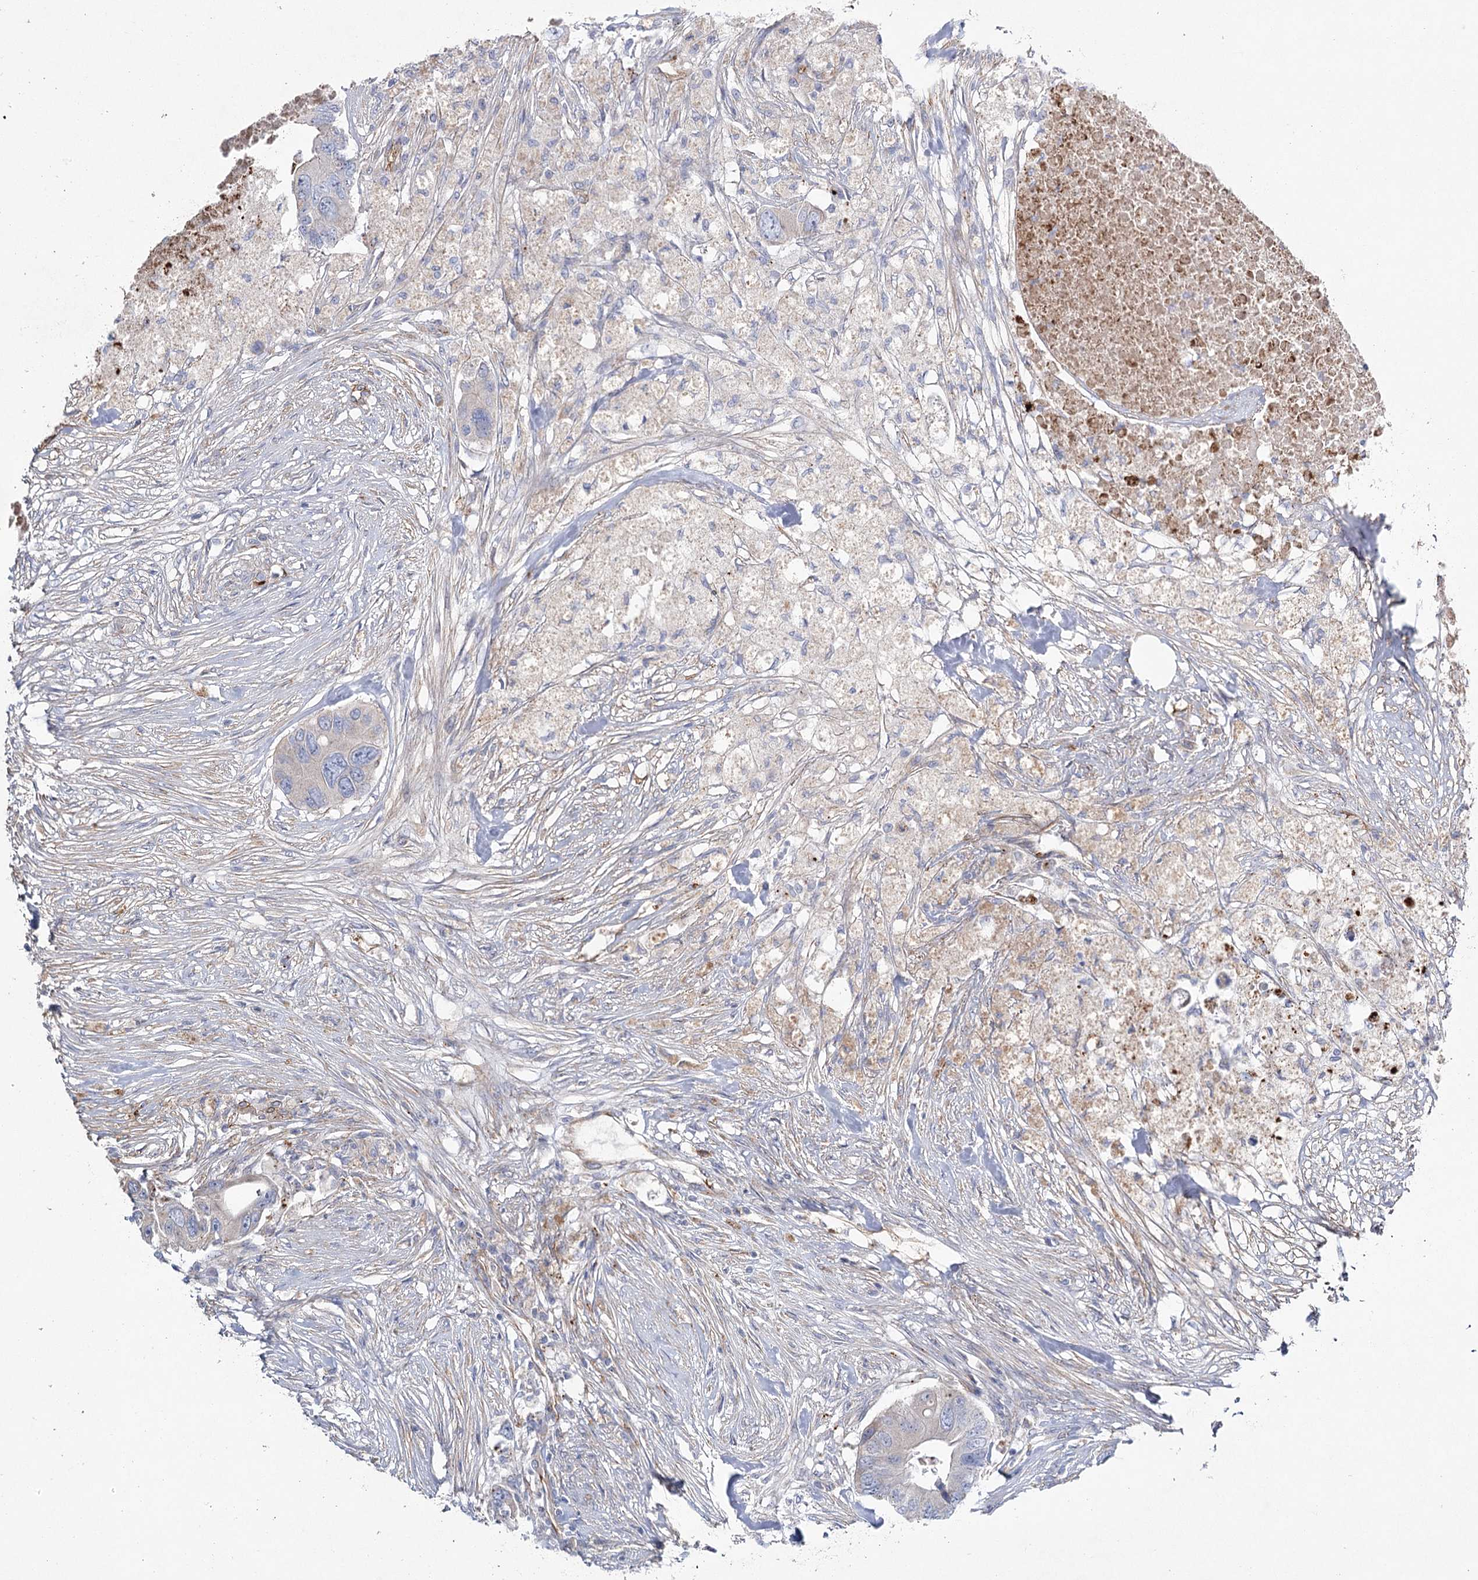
{"staining": {"intensity": "negative", "quantity": "none", "location": "none"}, "tissue": "colorectal cancer", "cell_type": "Tumor cells", "image_type": "cancer", "snomed": [{"axis": "morphology", "description": "Adenocarcinoma, NOS"}, {"axis": "topography", "description": "Colon"}], "caption": "Immunohistochemistry (IHC) image of neoplastic tissue: human adenocarcinoma (colorectal) stained with DAB demonstrates no significant protein positivity in tumor cells.", "gene": "TMEM164", "patient": {"sex": "male", "age": 71}}